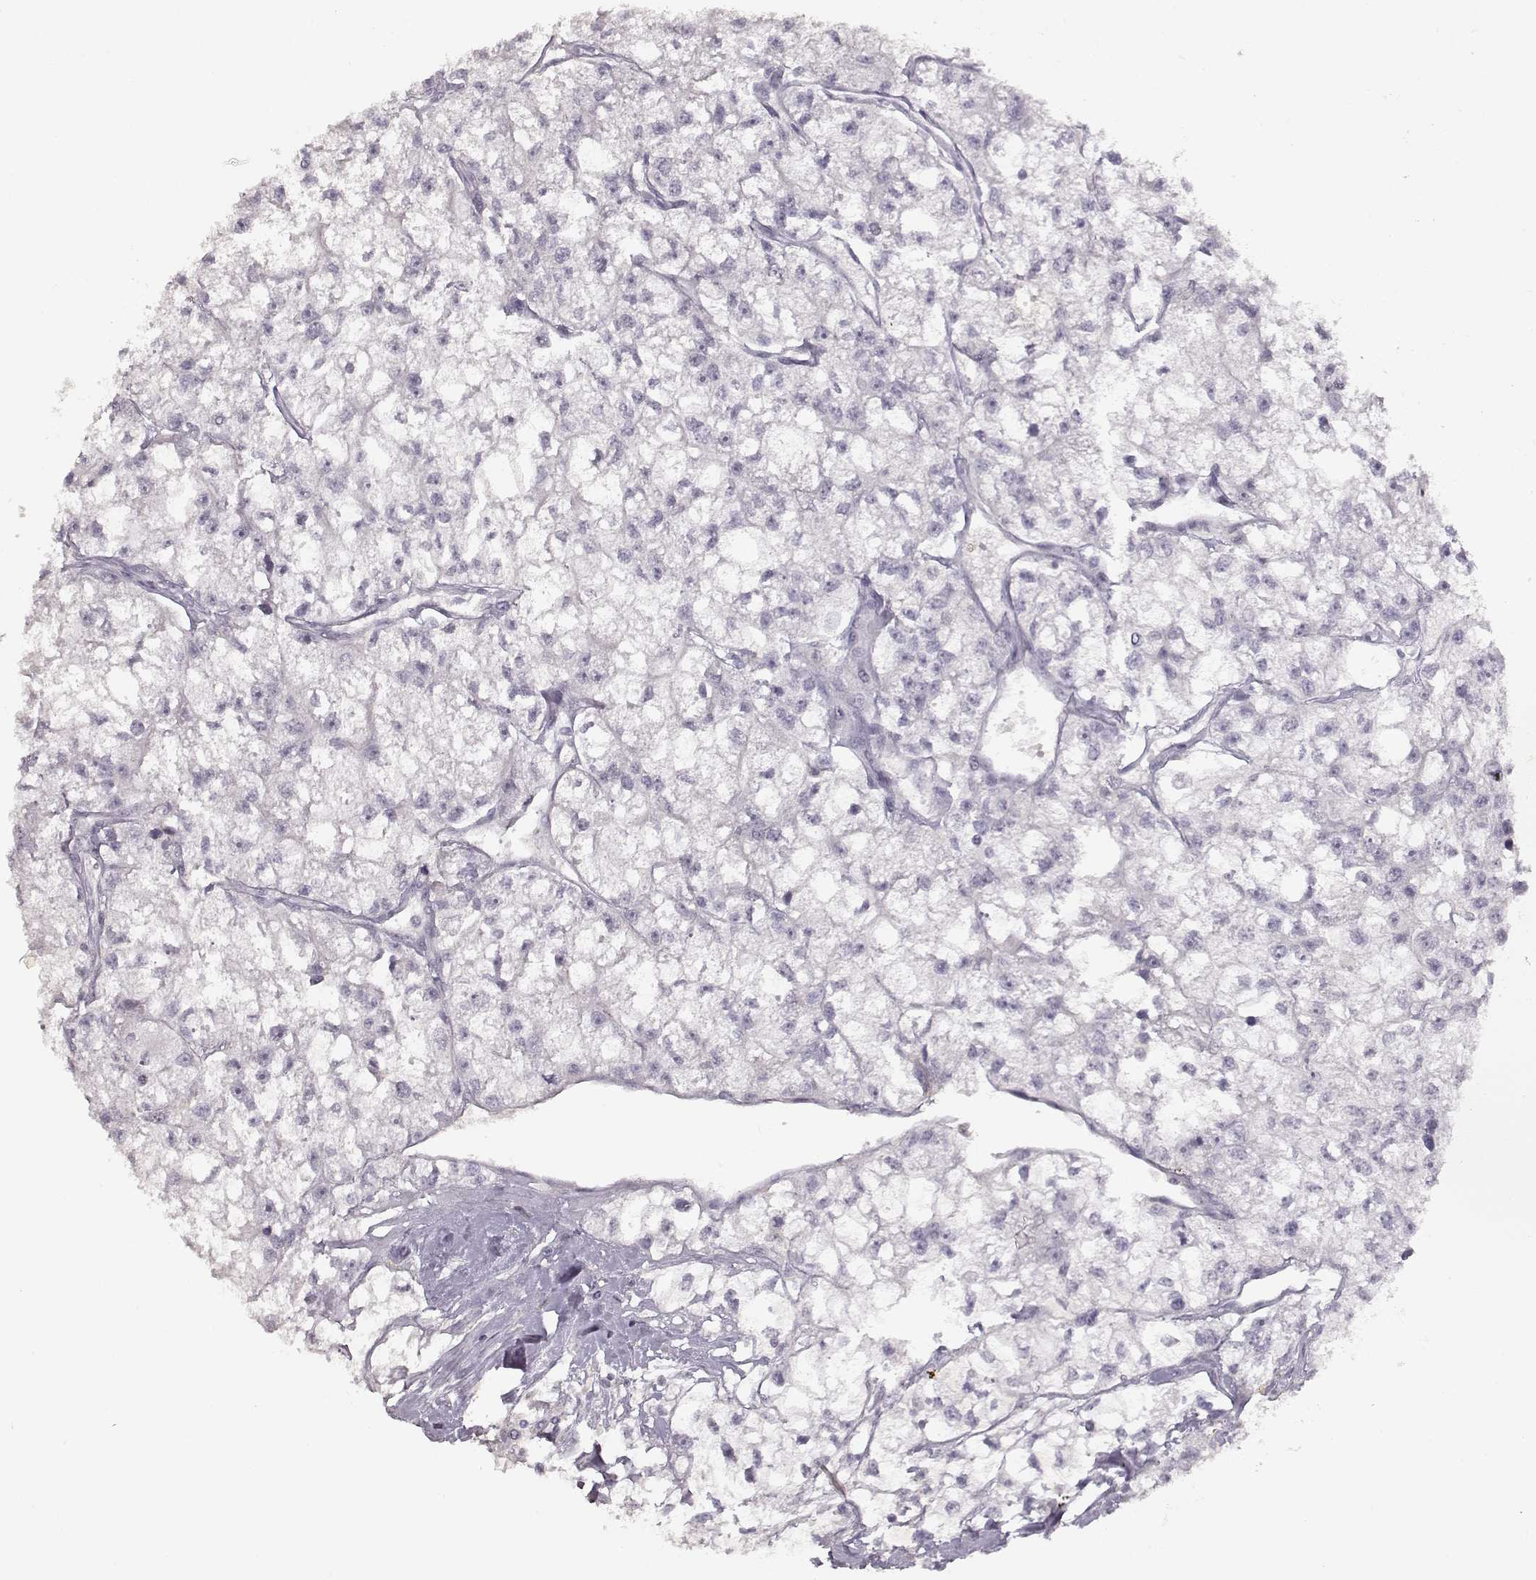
{"staining": {"intensity": "negative", "quantity": "none", "location": "none"}, "tissue": "renal cancer", "cell_type": "Tumor cells", "image_type": "cancer", "snomed": [{"axis": "morphology", "description": "Adenocarcinoma, NOS"}, {"axis": "topography", "description": "Kidney"}], "caption": "Tumor cells show no significant protein expression in renal cancer (adenocarcinoma).", "gene": "S100B", "patient": {"sex": "male", "age": 56}}